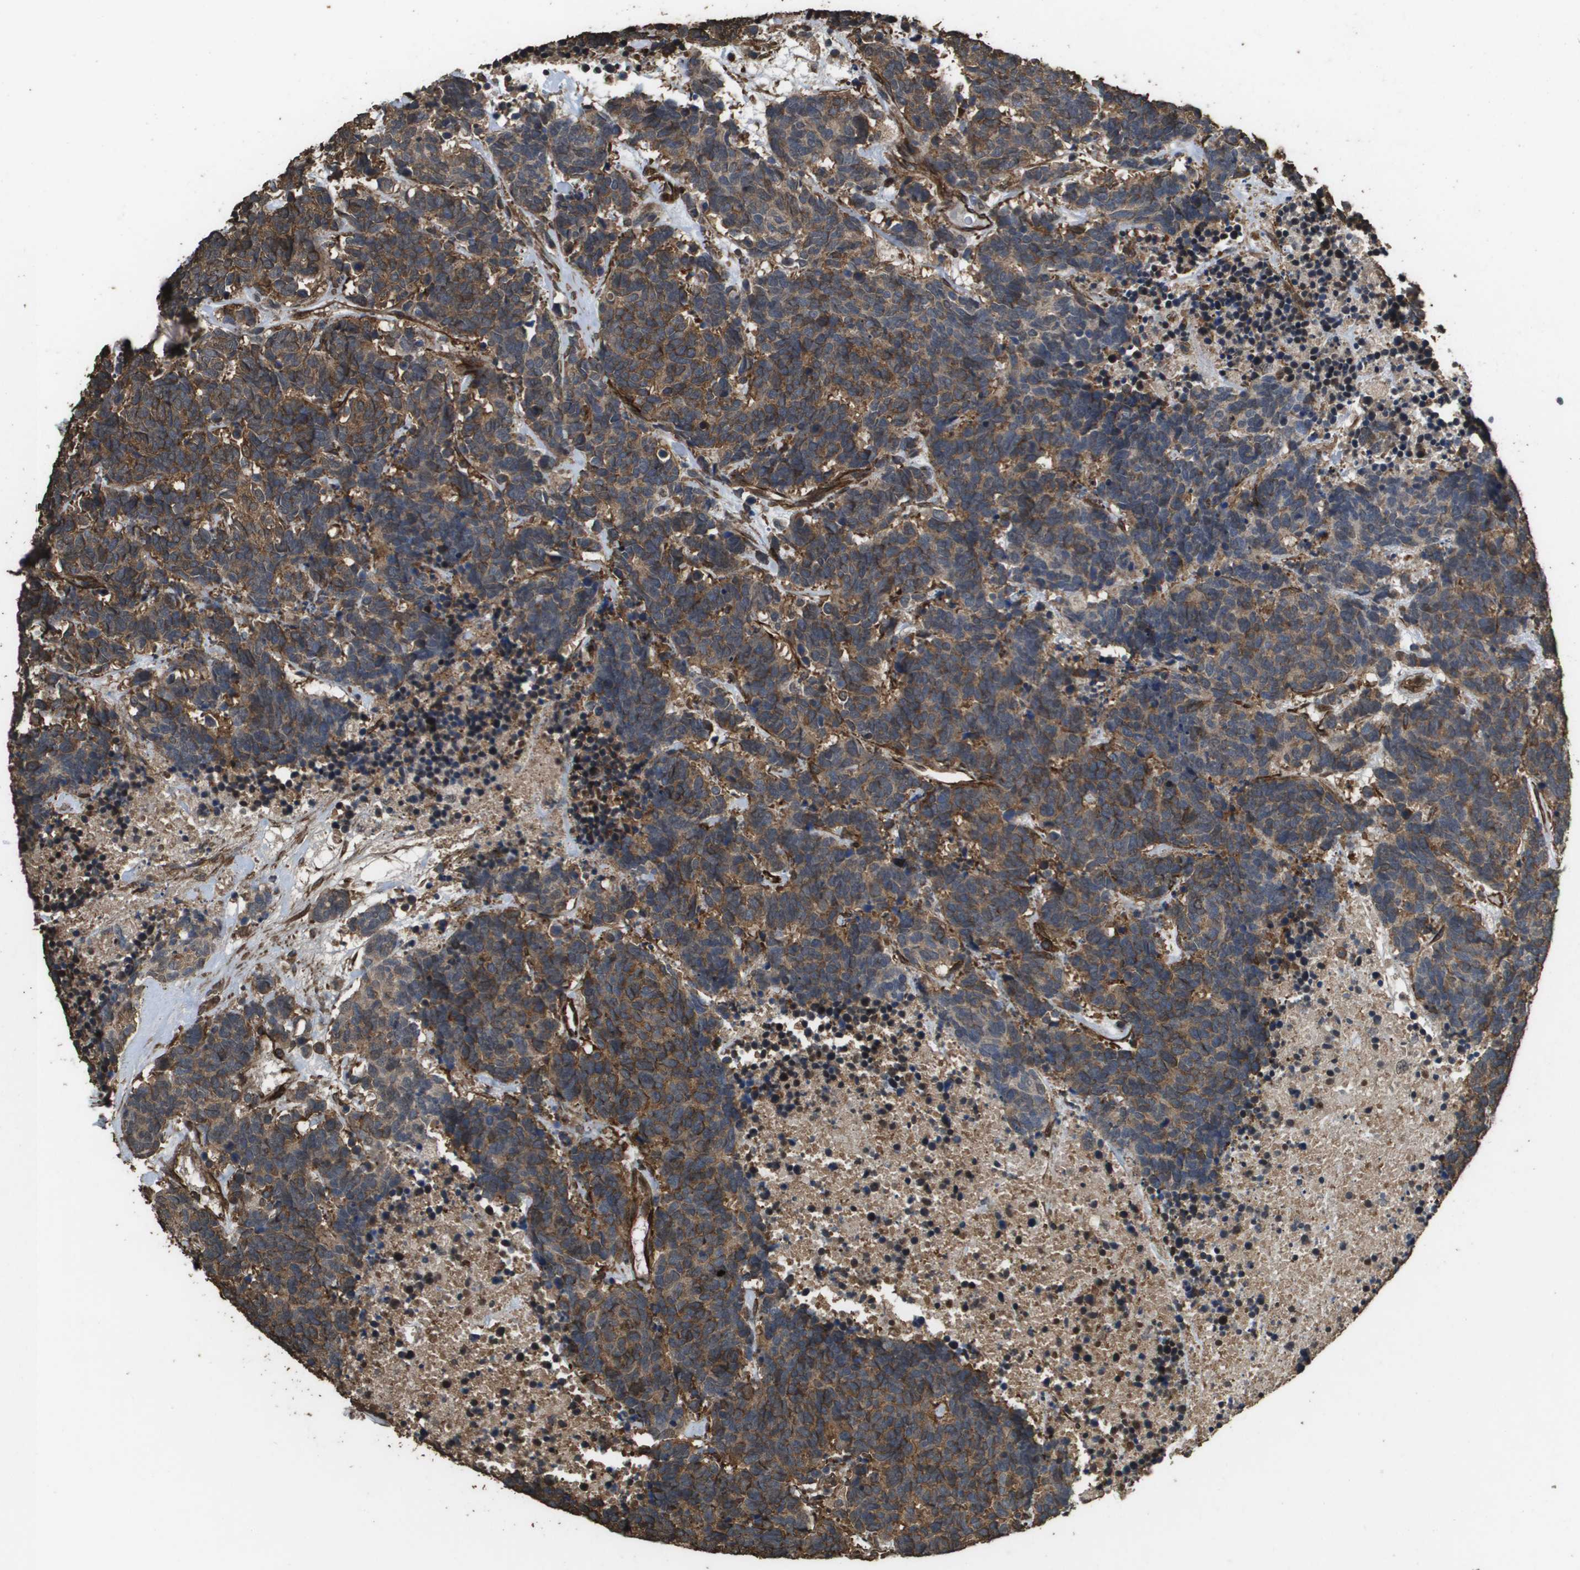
{"staining": {"intensity": "moderate", "quantity": ">75%", "location": "cytoplasmic/membranous"}, "tissue": "carcinoid", "cell_type": "Tumor cells", "image_type": "cancer", "snomed": [{"axis": "morphology", "description": "Carcinoma, NOS"}, {"axis": "morphology", "description": "Carcinoid, malignant, NOS"}, {"axis": "topography", "description": "Urinary bladder"}], "caption": "Immunohistochemistry of human carcinoma exhibits medium levels of moderate cytoplasmic/membranous expression in approximately >75% of tumor cells.", "gene": "AAMP", "patient": {"sex": "male", "age": 57}}